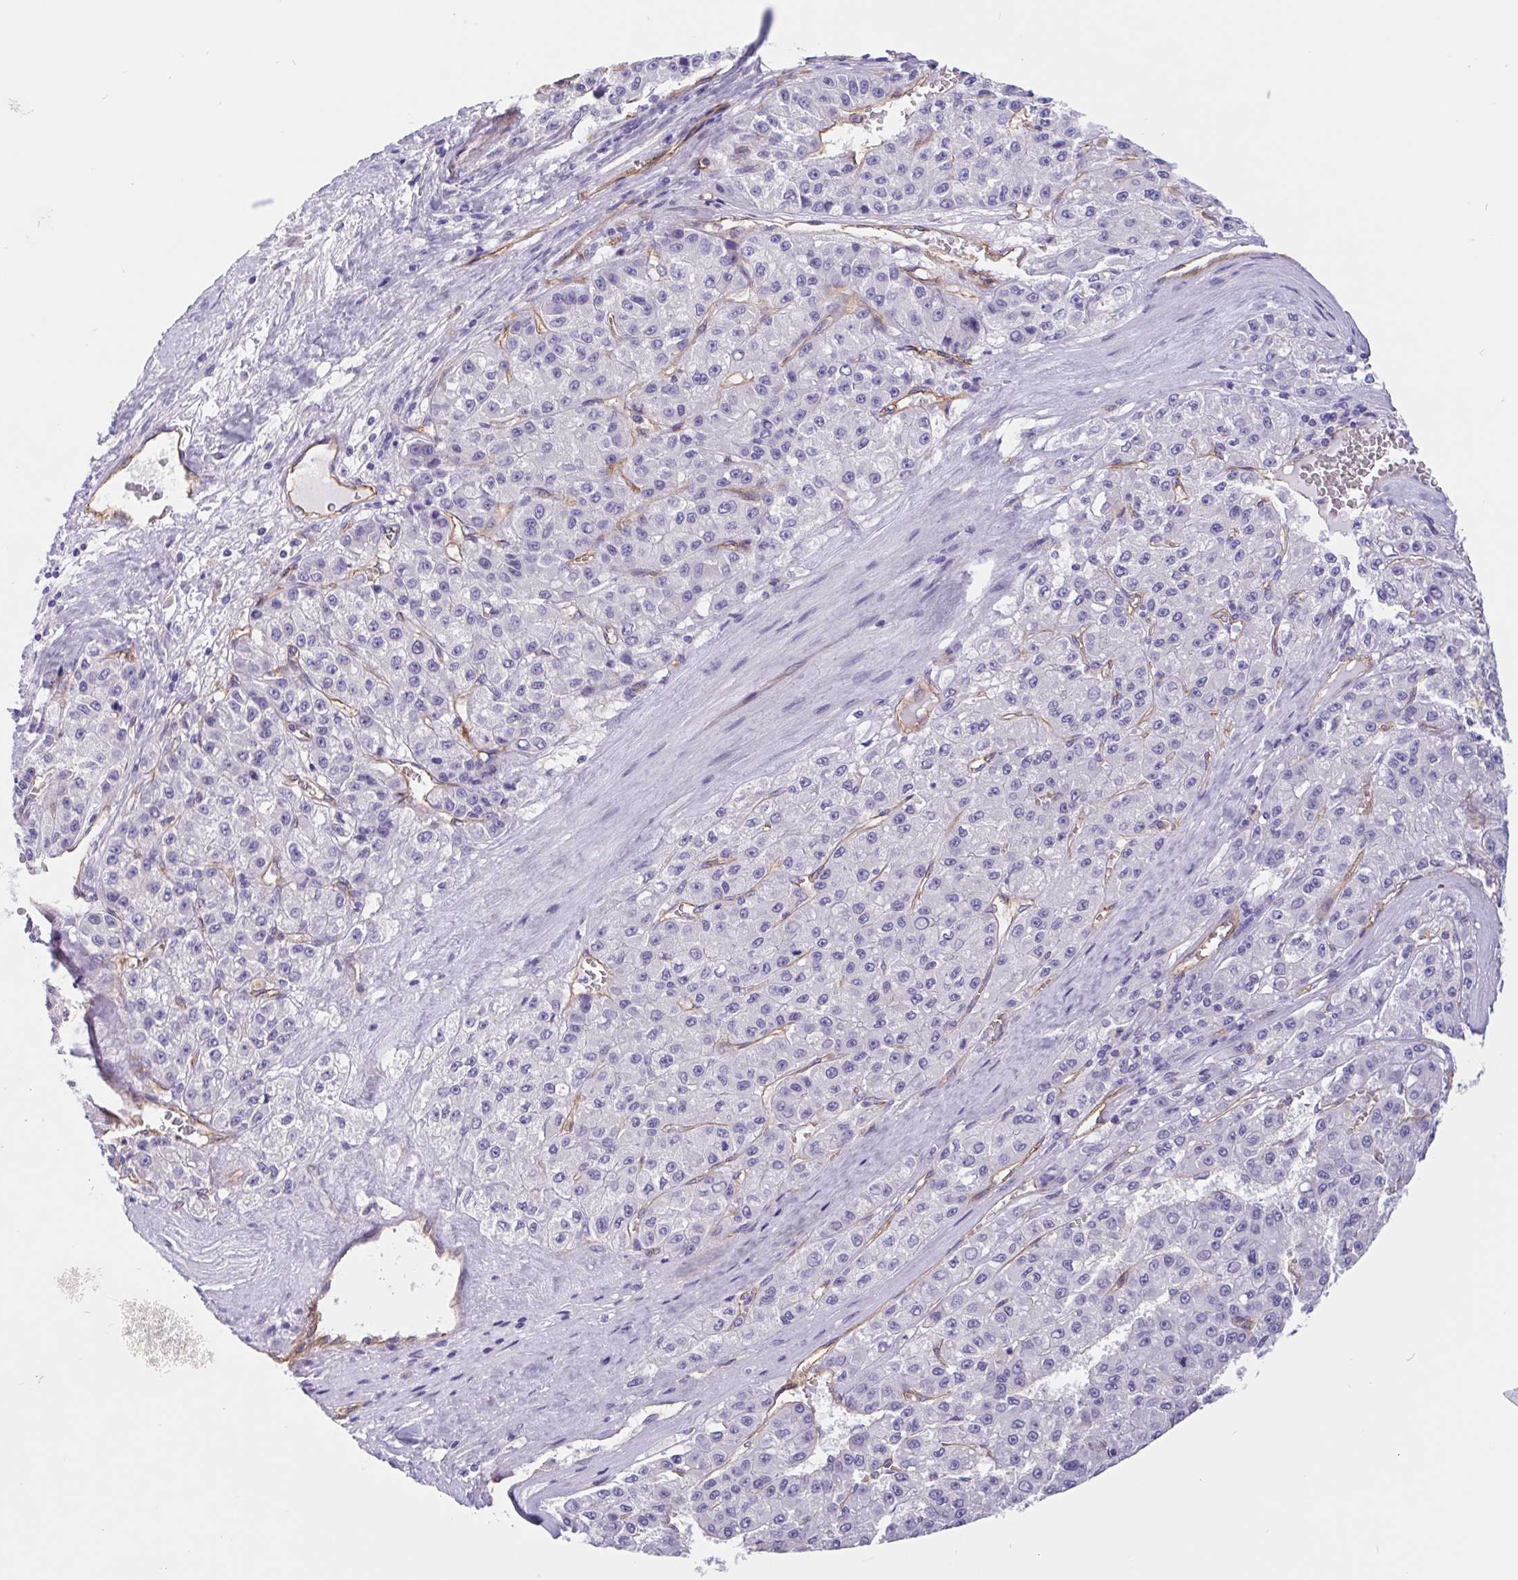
{"staining": {"intensity": "negative", "quantity": "none", "location": "none"}, "tissue": "liver cancer", "cell_type": "Tumor cells", "image_type": "cancer", "snomed": [{"axis": "morphology", "description": "Carcinoma, Hepatocellular, NOS"}, {"axis": "topography", "description": "Liver"}], "caption": "This is a histopathology image of immunohistochemistry staining of liver cancer, which shows no staining in tumor cells.", "gene": "LIMCH1", "patient": {"sex": "male", "age": 70}}